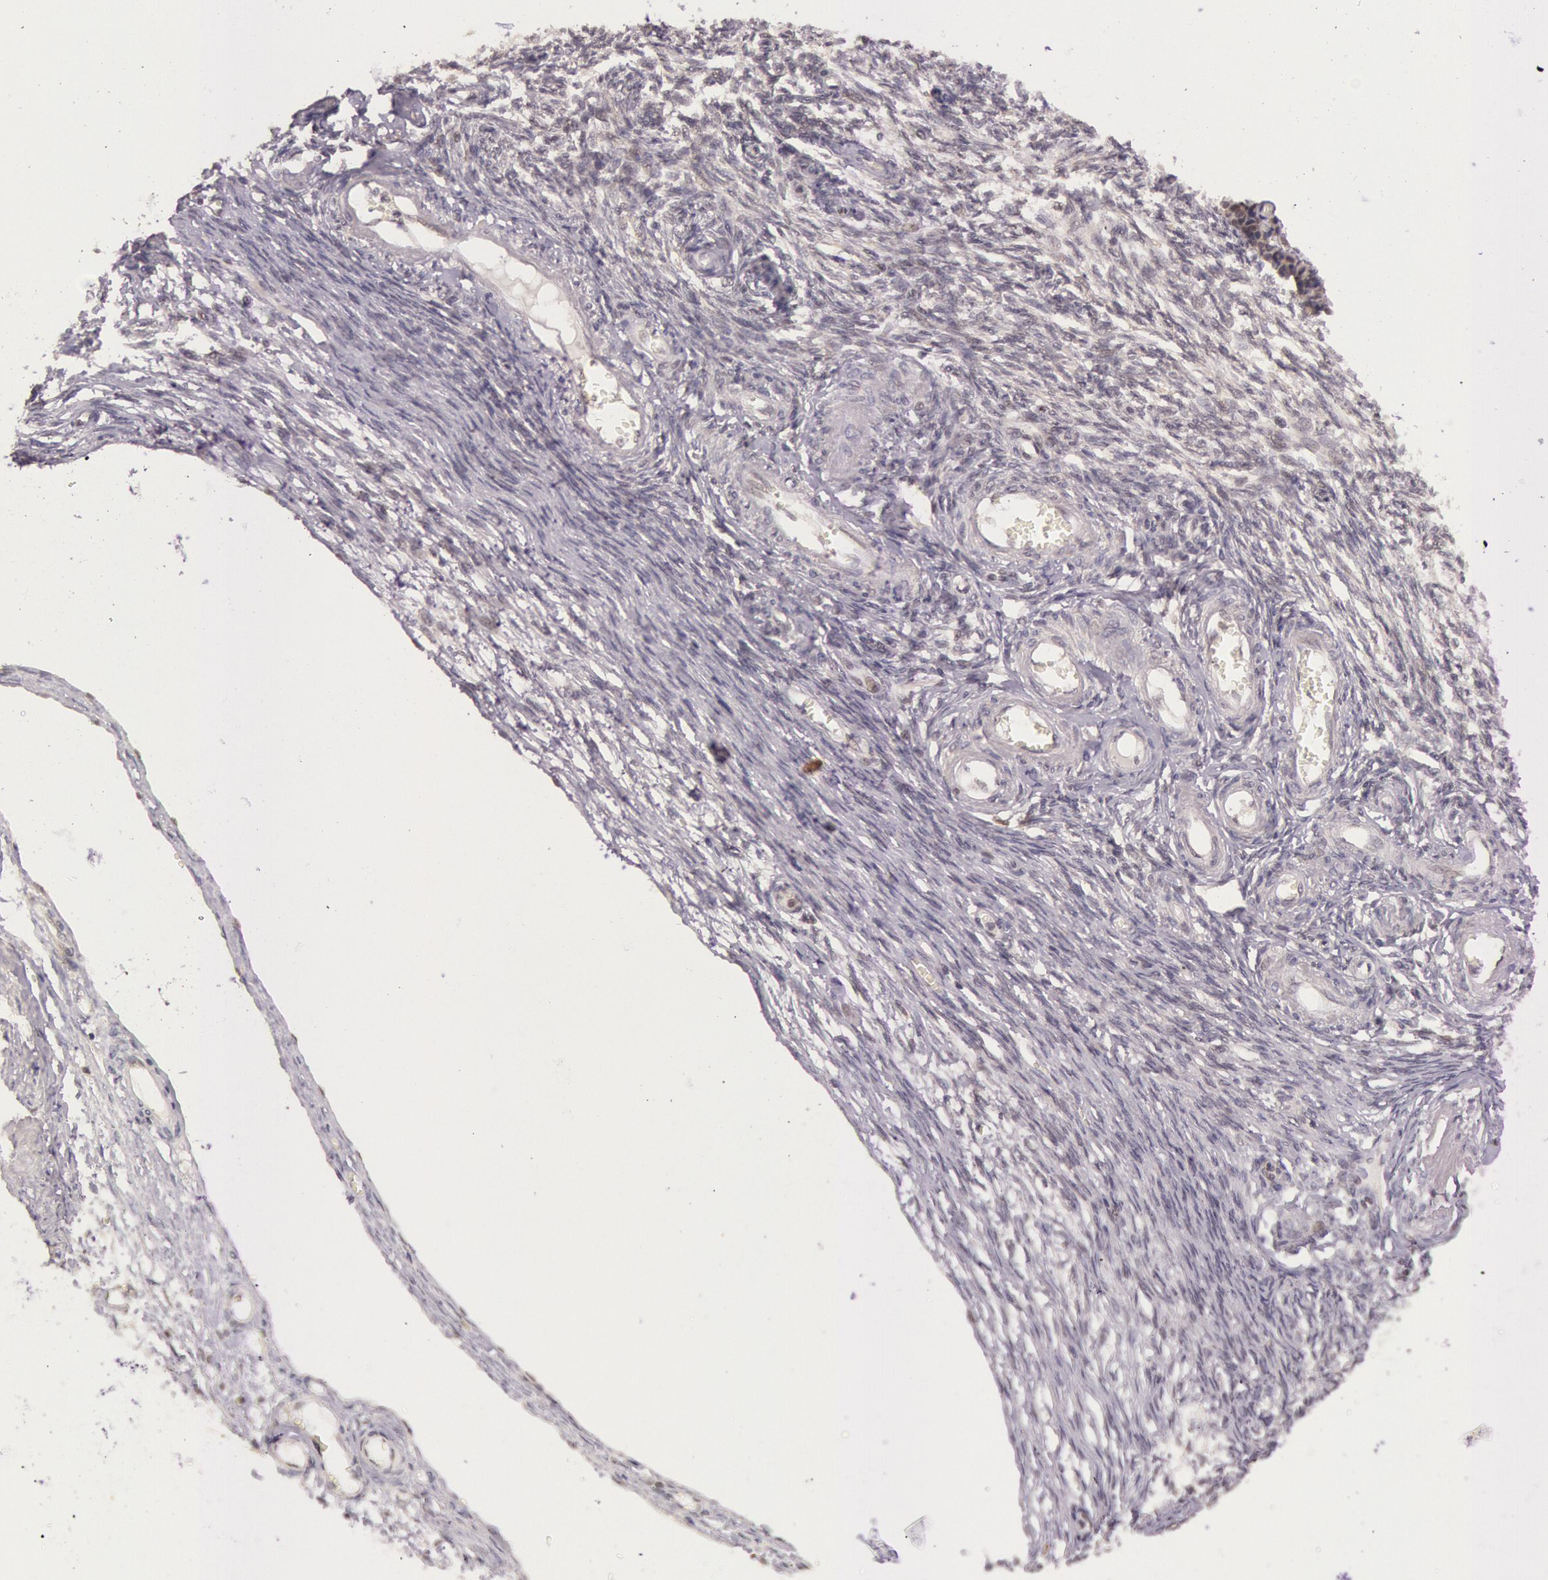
{"staining": {"intensity": "negative", "quantity": "none", "location": "none"}, "tissue": "ovarian cancer", "cell_type": "Tumor cells", "image_type": "cancer", "snomed": [{"axis": "morphology", "description": "Cystadenocarcinoma, mucinous, NOS"}, {"axis": "topography", "description": "Ovary"}], "caption": "High magnification brightfield microscopy of ovarian mucinous cystadenocarcinoma stained with DAB (brown) and counterstained with hematoxylin (blue): tumor cells show no significant positivity.", "gene": "RTL10", "patient": {"sex": "female", "age": 57}}